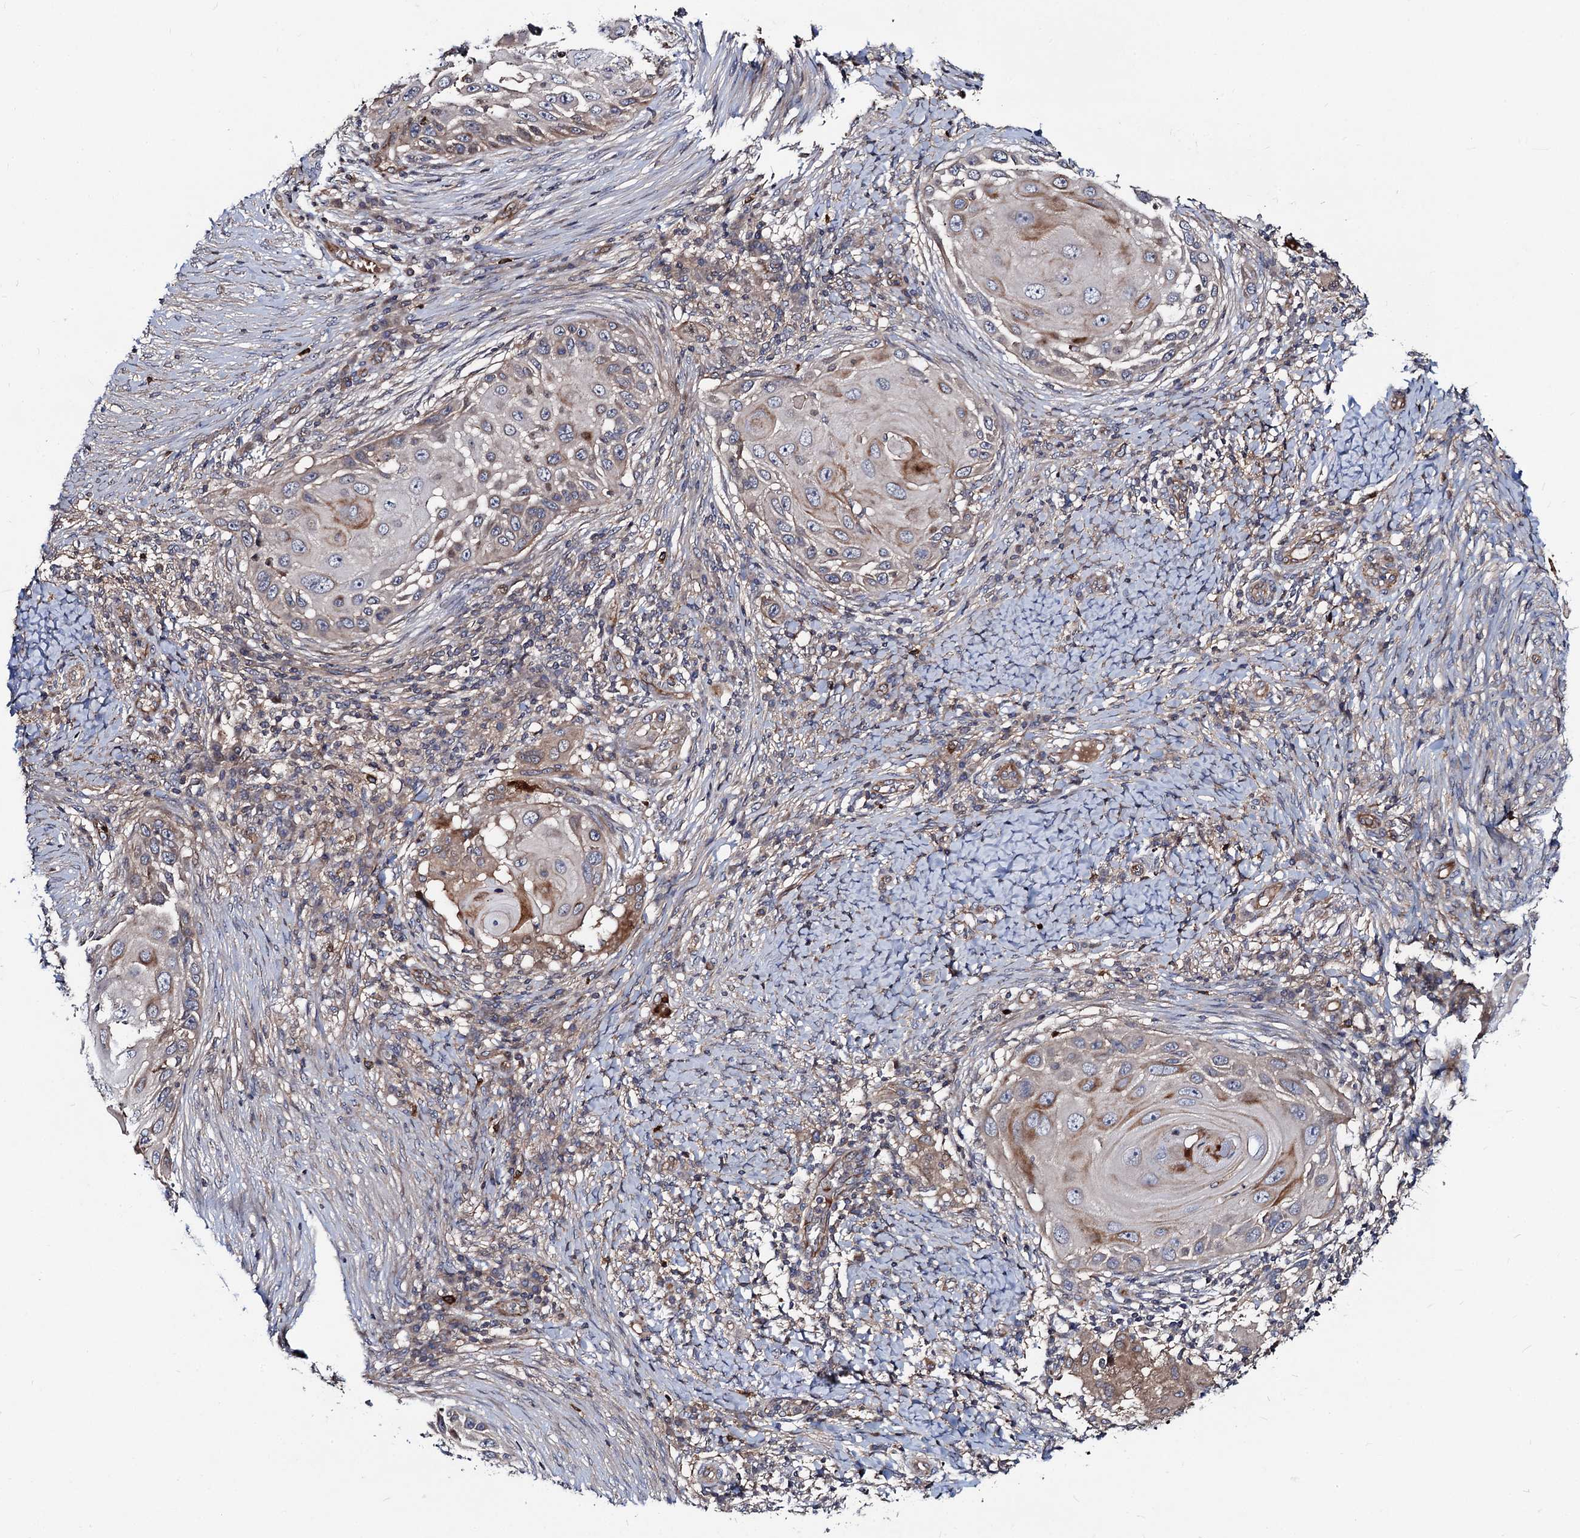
{"staining": {"intensity": "weak", "quantity": "25%-75%", "location": "cytoplasmic/membranous"}, "tissue": "skin cancer", "cell_type": "Tumor cells", "image_type": "cancer", "snomed": [{"axis": "morphology", "description": "Squamous cell carcinoma, NOS"}, {"axis": "topography", "description": "Skin"}], "caption": "Brown immunohistochemical staining in human squamous cell carcinoma (skin) demonstrates weak cytoplasmic/membranous positivity in approximately 25%-75% of tumor cells. Using DAB (3,3'-diaminobenzidine) (brown) and hematoxylin (blue) stains, captured at high magnification using brightfield microscopy.", "gene": "KXD1", "patient": {"sex": "female", "age": 44}}